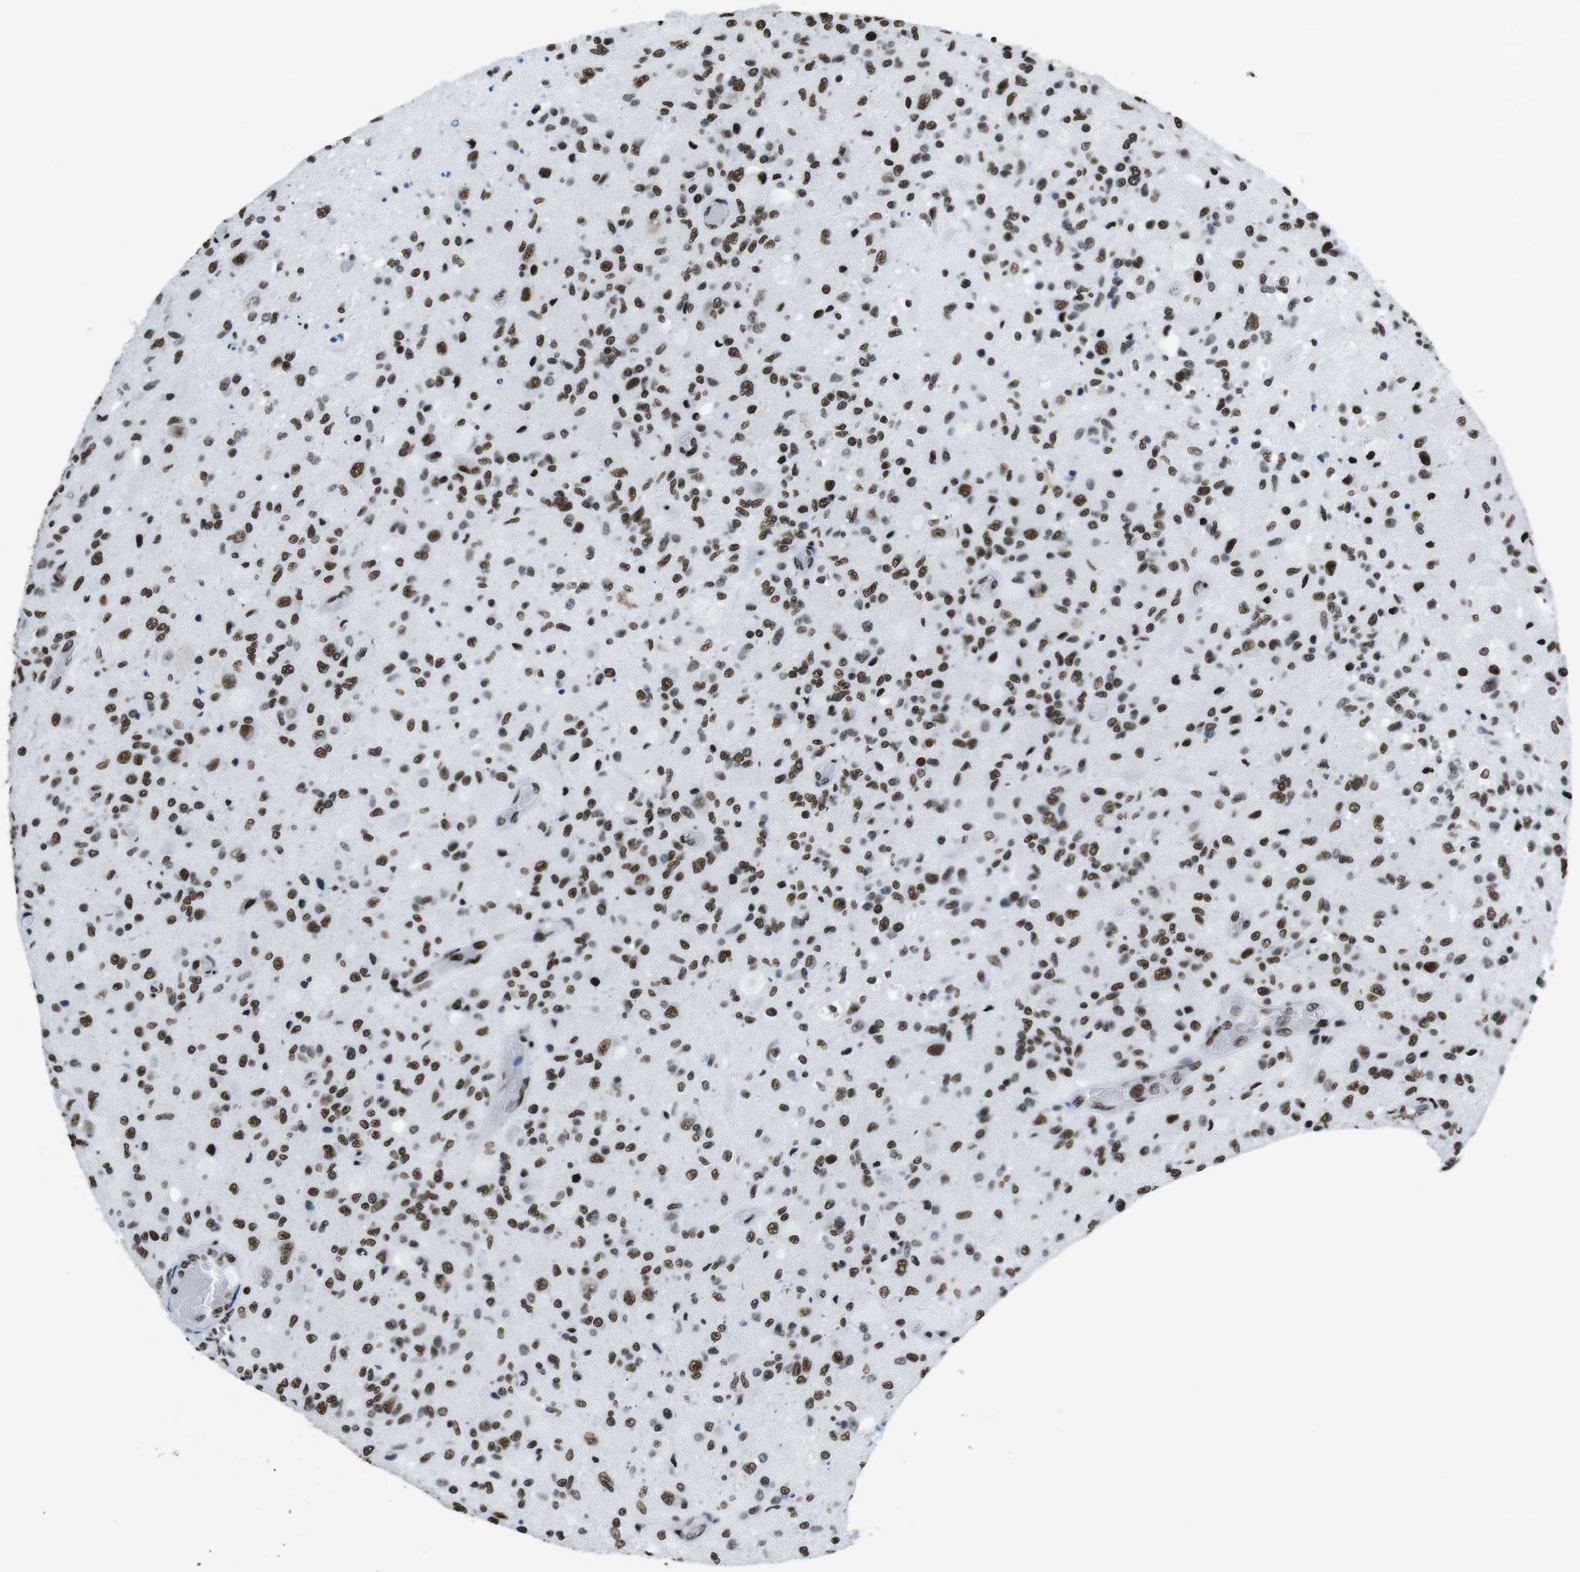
{"staining": {"intensity": "moderate", "quantity": ">75%", "location": "nuclear"}, "tissue": "glioma", "cell_type": "Tumor cells", "image_type": "cancer", "snomed": [{"axis": "morphology", "description": "Normal tissue, NOS"}, {"axis": "morphology", "description": "Glioma, malignant, High grade"}, {"axis": "topography", "description": "Cerebral cortex"}], "caption": "Malignant glioma (high-grade) stained for a protein demonstrates moderate nuclear positivity in tumor cells.", "gene": "CITED2", "patient": {"sex": "male", "age": 77}}